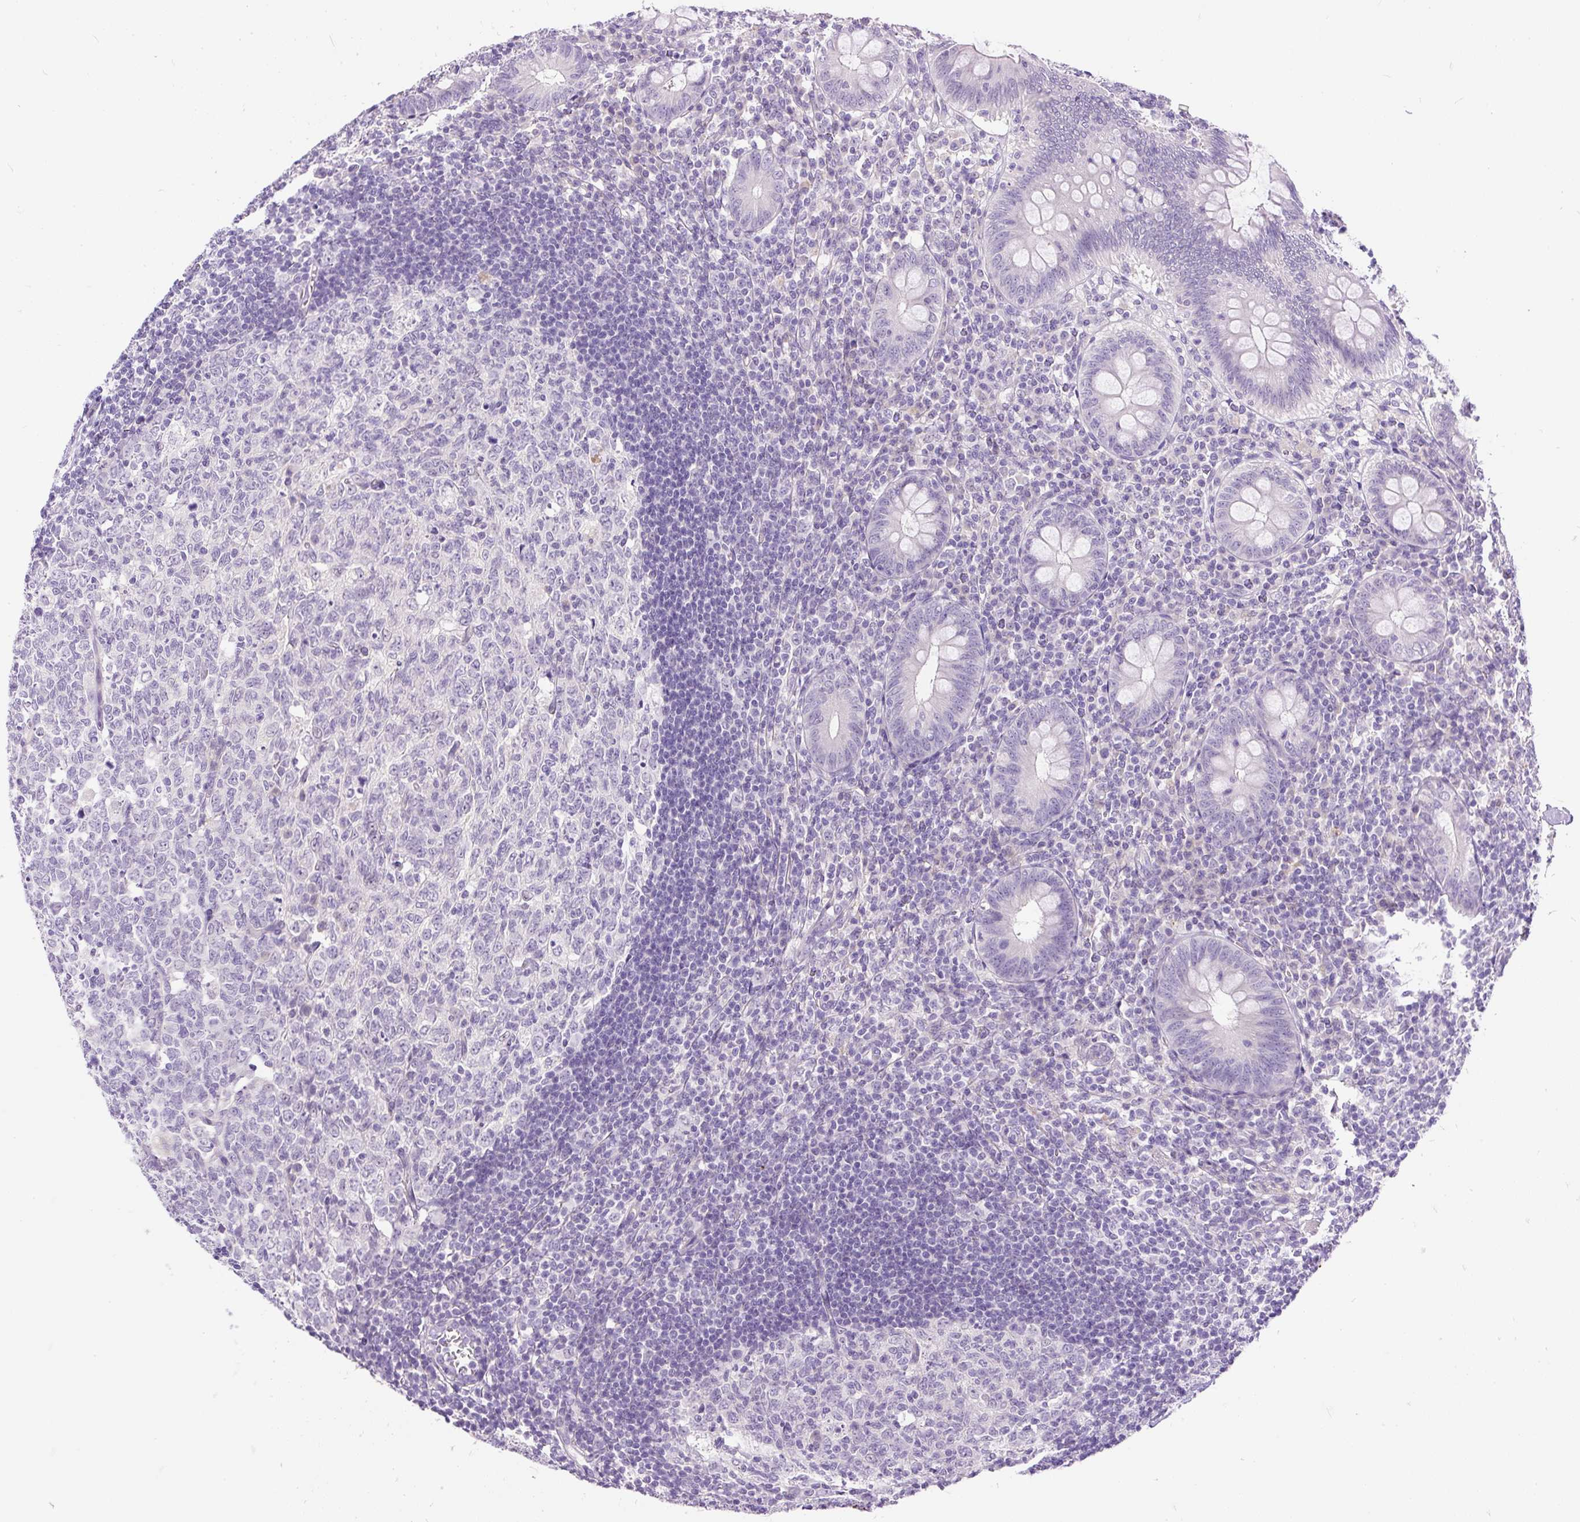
{"staining": {"intensity": "negative", "quantity": "none", "location": "none"}, "tissue": "appendix", "cell_type": "Glandular cells", "image_type": "normal", "snomed": [{"axis": "morphology", "description": "Normal tissue, NOS"}, {"axis": "topography", "description": "Appendix"}], "caption": "This is a histopathology image of immunohistochemistry staining of unremarkable appendix, which shows no staining in glandular cells. (DAB (3,3'-diaminobenzidine) IHC visualized using brightfield microscopy, high magnification).", "gene": "KRTAP20", "patient": {"sex": "male", "age": 14}}